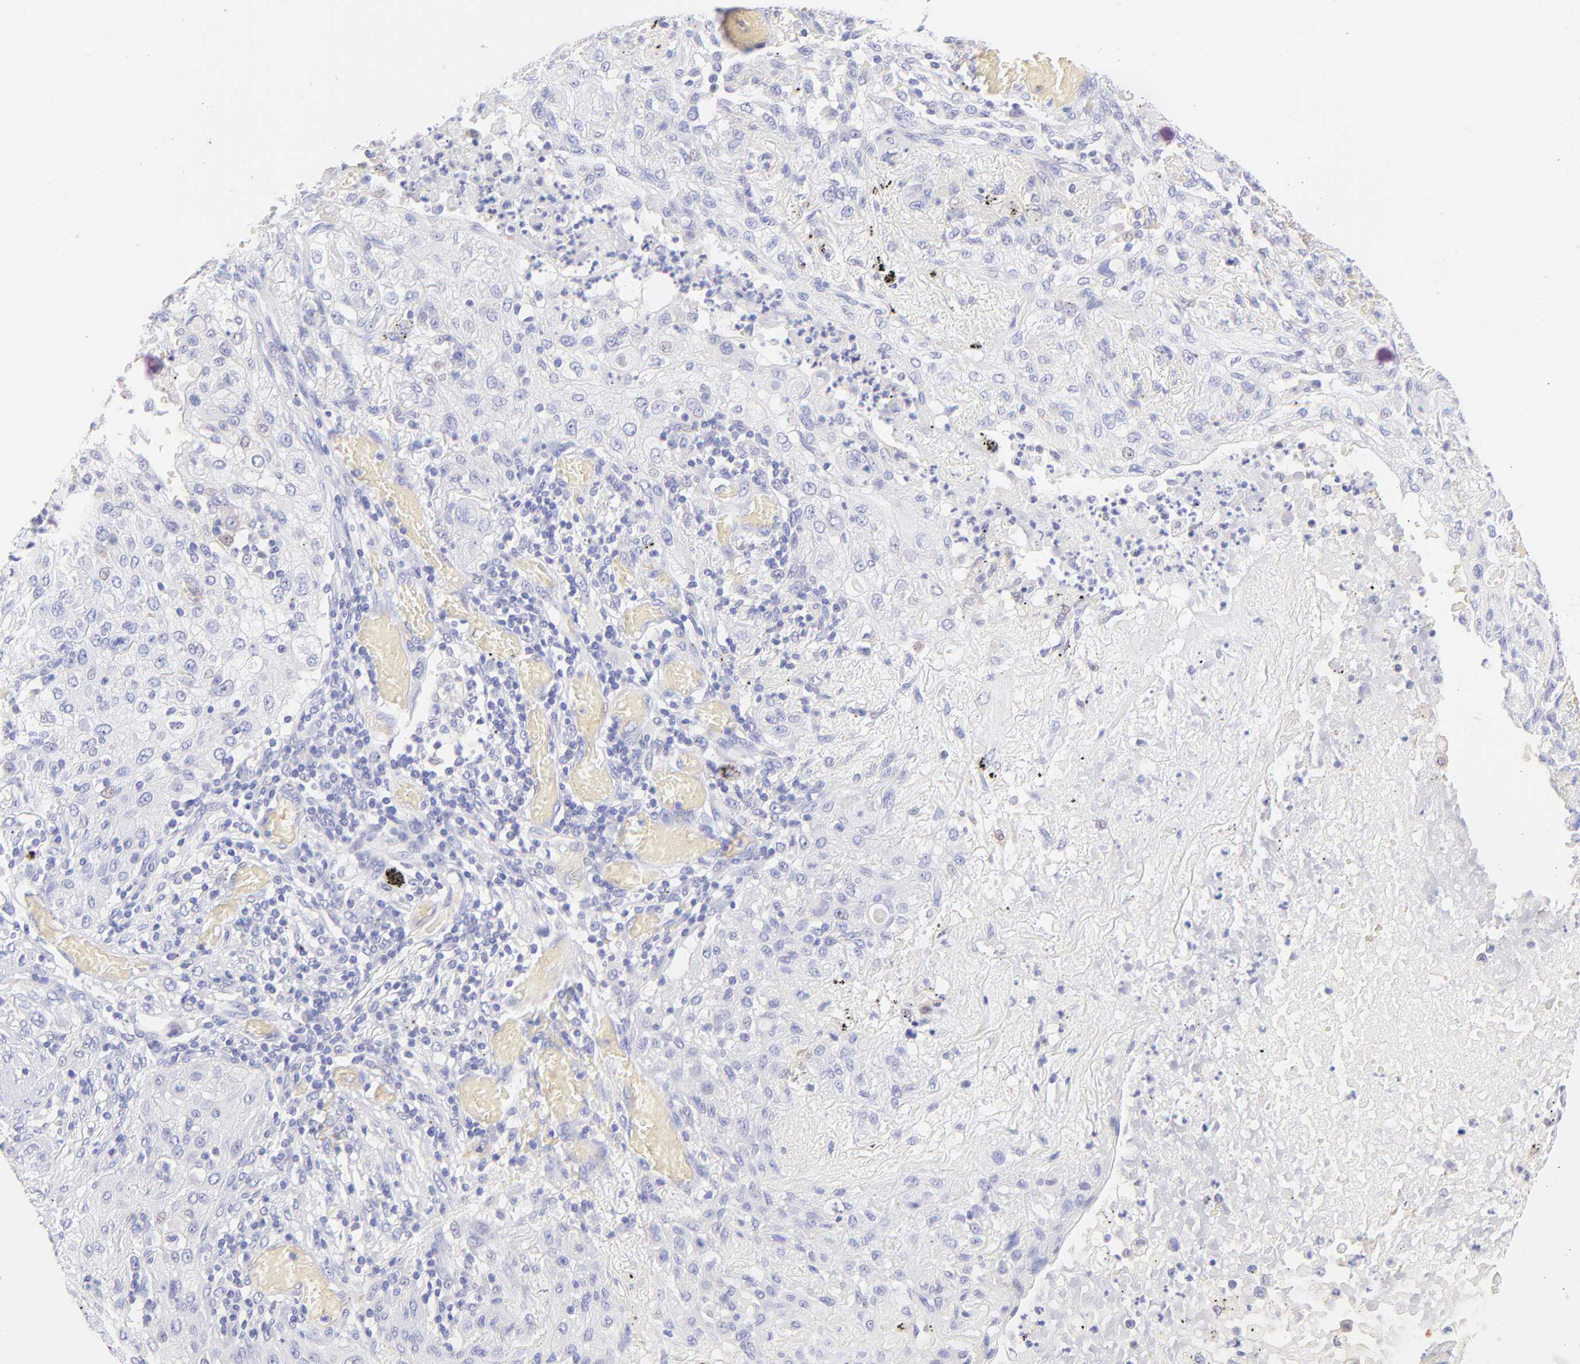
{"staining": {"intensity": "negative", "quantity": "none", "location": "none"}, "tissue": "lung cancer", "cell_type": "Tumor cells", "image_type": "cancer", "snomed": [{"axis": "morphology", "description": "Squamous cell carcinoma, NOS"}, {"axis": "topography", "description": "Lung"}], "caption": "Lung cancer (squamous cell carcinoma) was stained to show a protein in brown. There is no significant positivity in tumor cells.", "gene": "FRMPD3", "patient": {"sex": "female", "age": 47}}